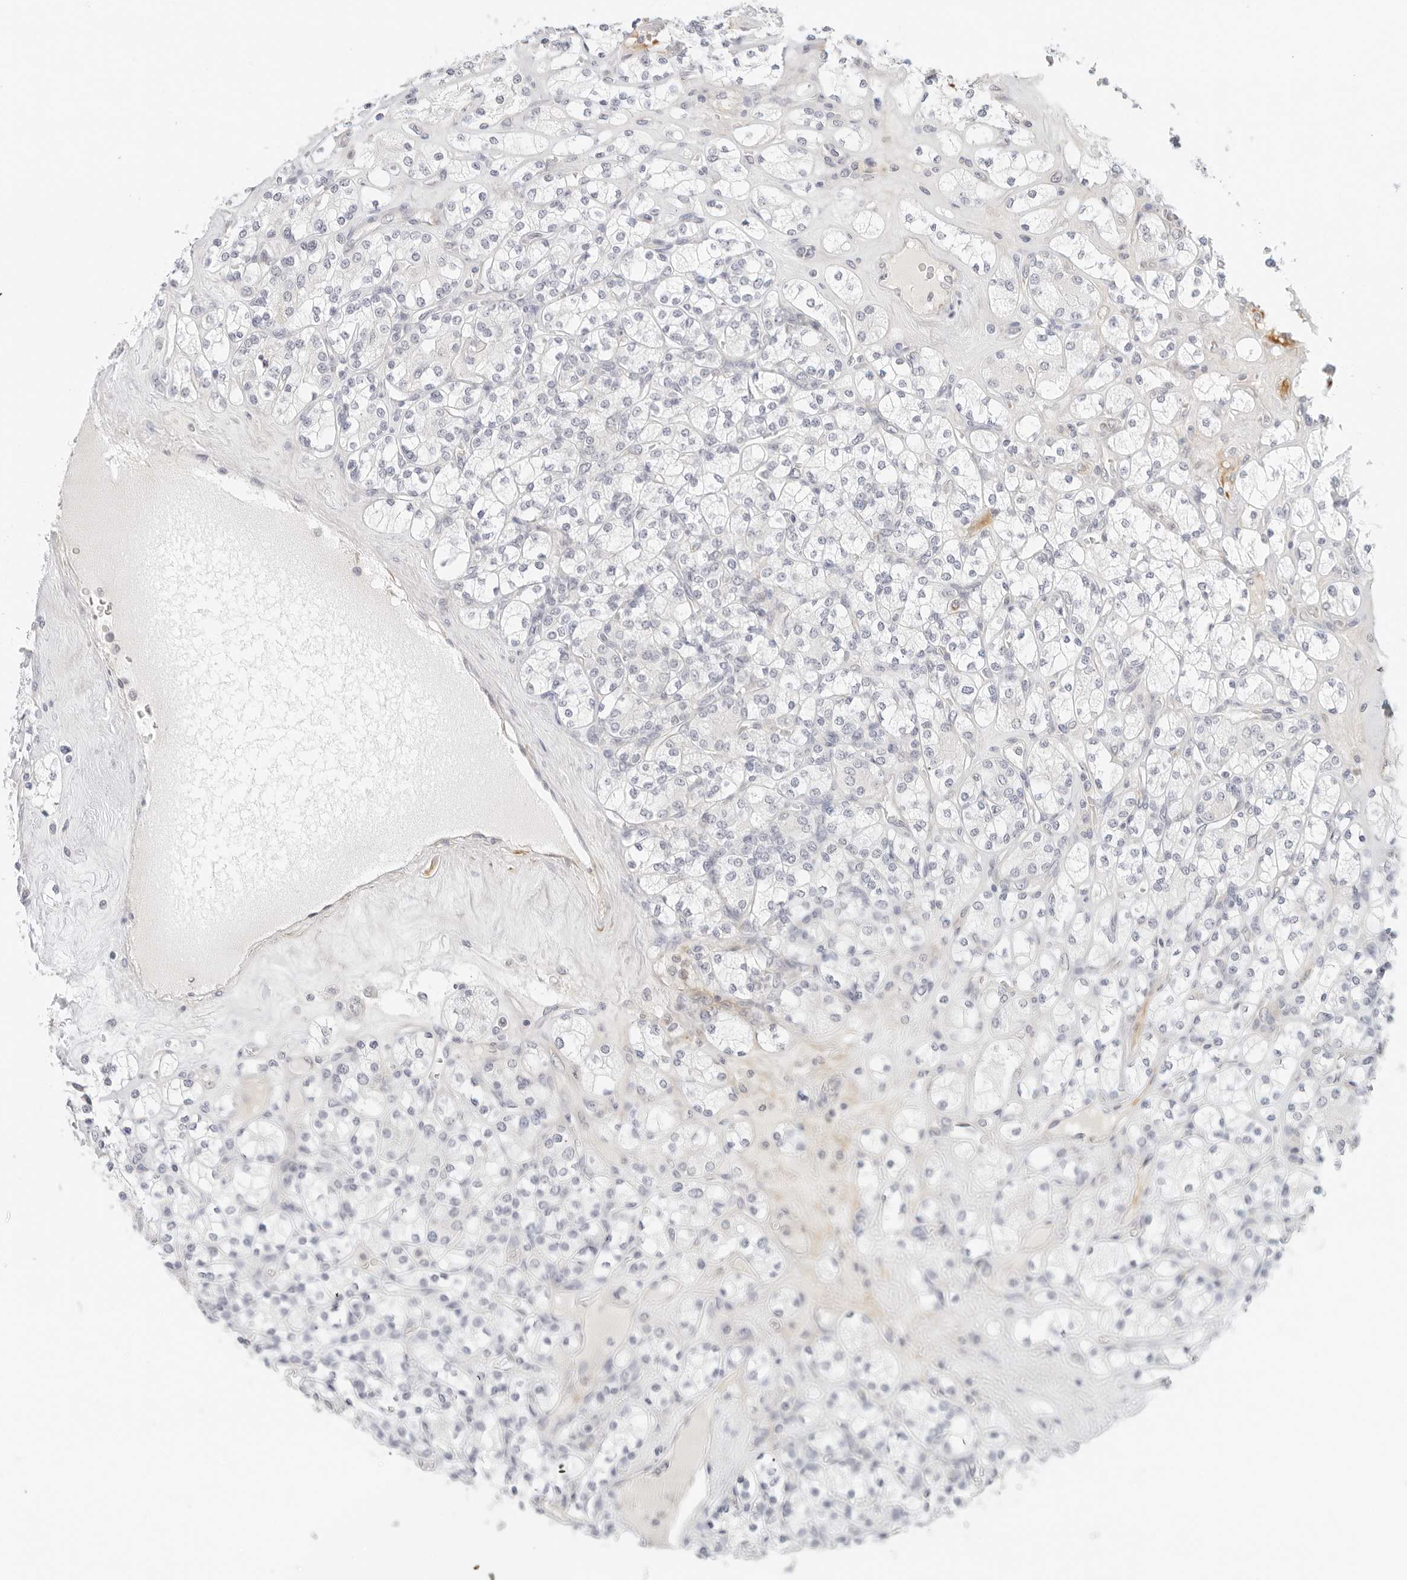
{"staining": {"intensity": "negative", "quantity": "none", "location": "none"}, "tissue": "renal cancer", "cell_type": "Tumor cells", "image_type": "cancer", "snomed": [{"axis": "morphology", "description": "Adenocarcinoma, NOS"}, {"axis": "topography", "description": "Kidney"}], "caption": "Tumor cells show no significant staining in renal cancer (adenocarcinoma). (DAB immunohistochemistry visualized using brightfield microscopy, high magnification).", "gene": "RC3H1", "patient": {"sex": "male", "age": 77}}